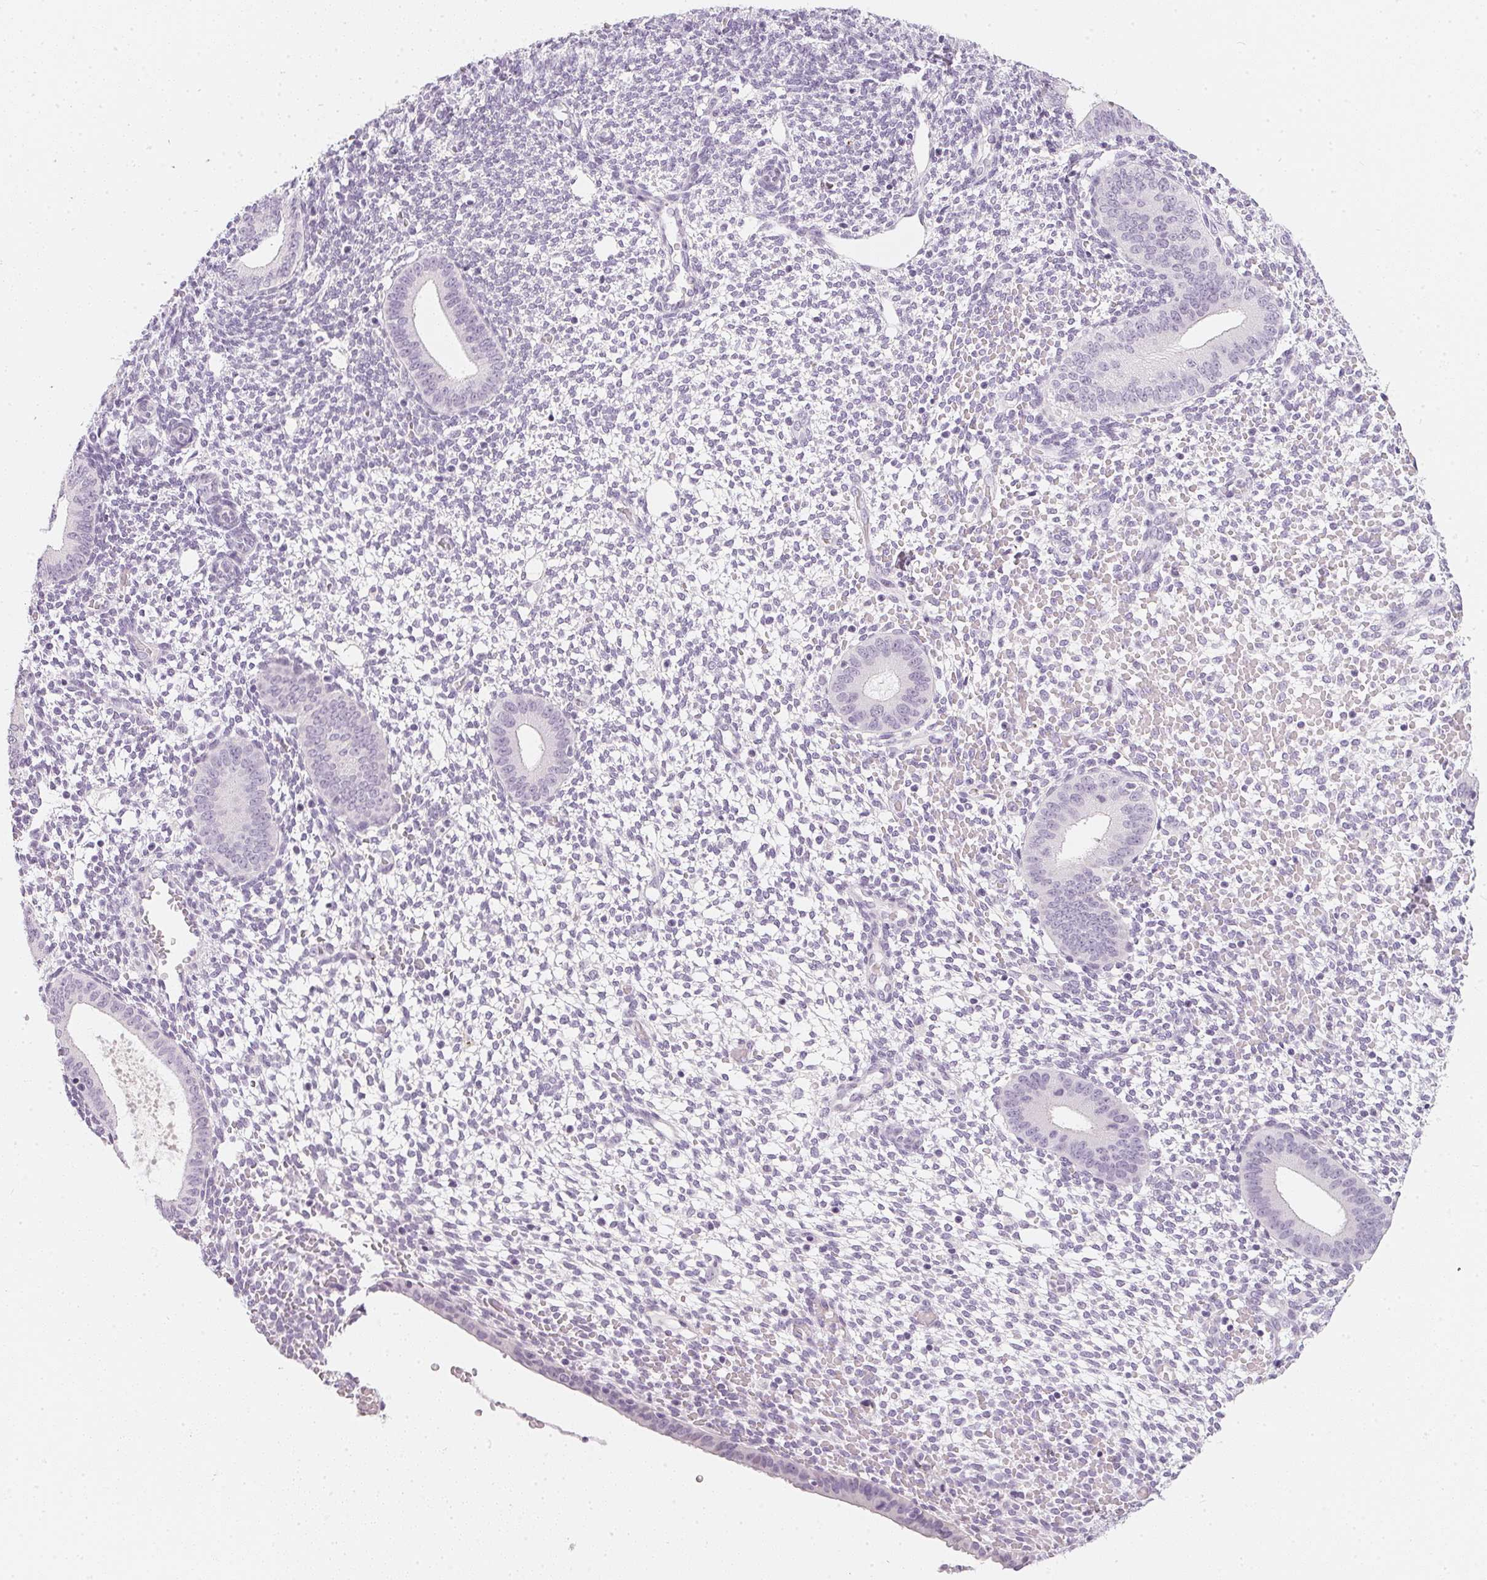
{"staining": {"intensity": "negative", "quantity": "none", "location": "none"}, "tissue": "endometrium", "cell_type": "Cells in endometrial stroma", "image_type": "normal", "snomed": [{"axis": "morphology", "description": "Normal tissue, NOS"}, {"axis": "topography", "description": "Endometrium"}], "caption": "This is an IHC histopathology image of normal endometrium. There is no positivity in cells in endometrial stroma.", "gene": "CHST4", "patient": {"sex": "female", "age": 40}}